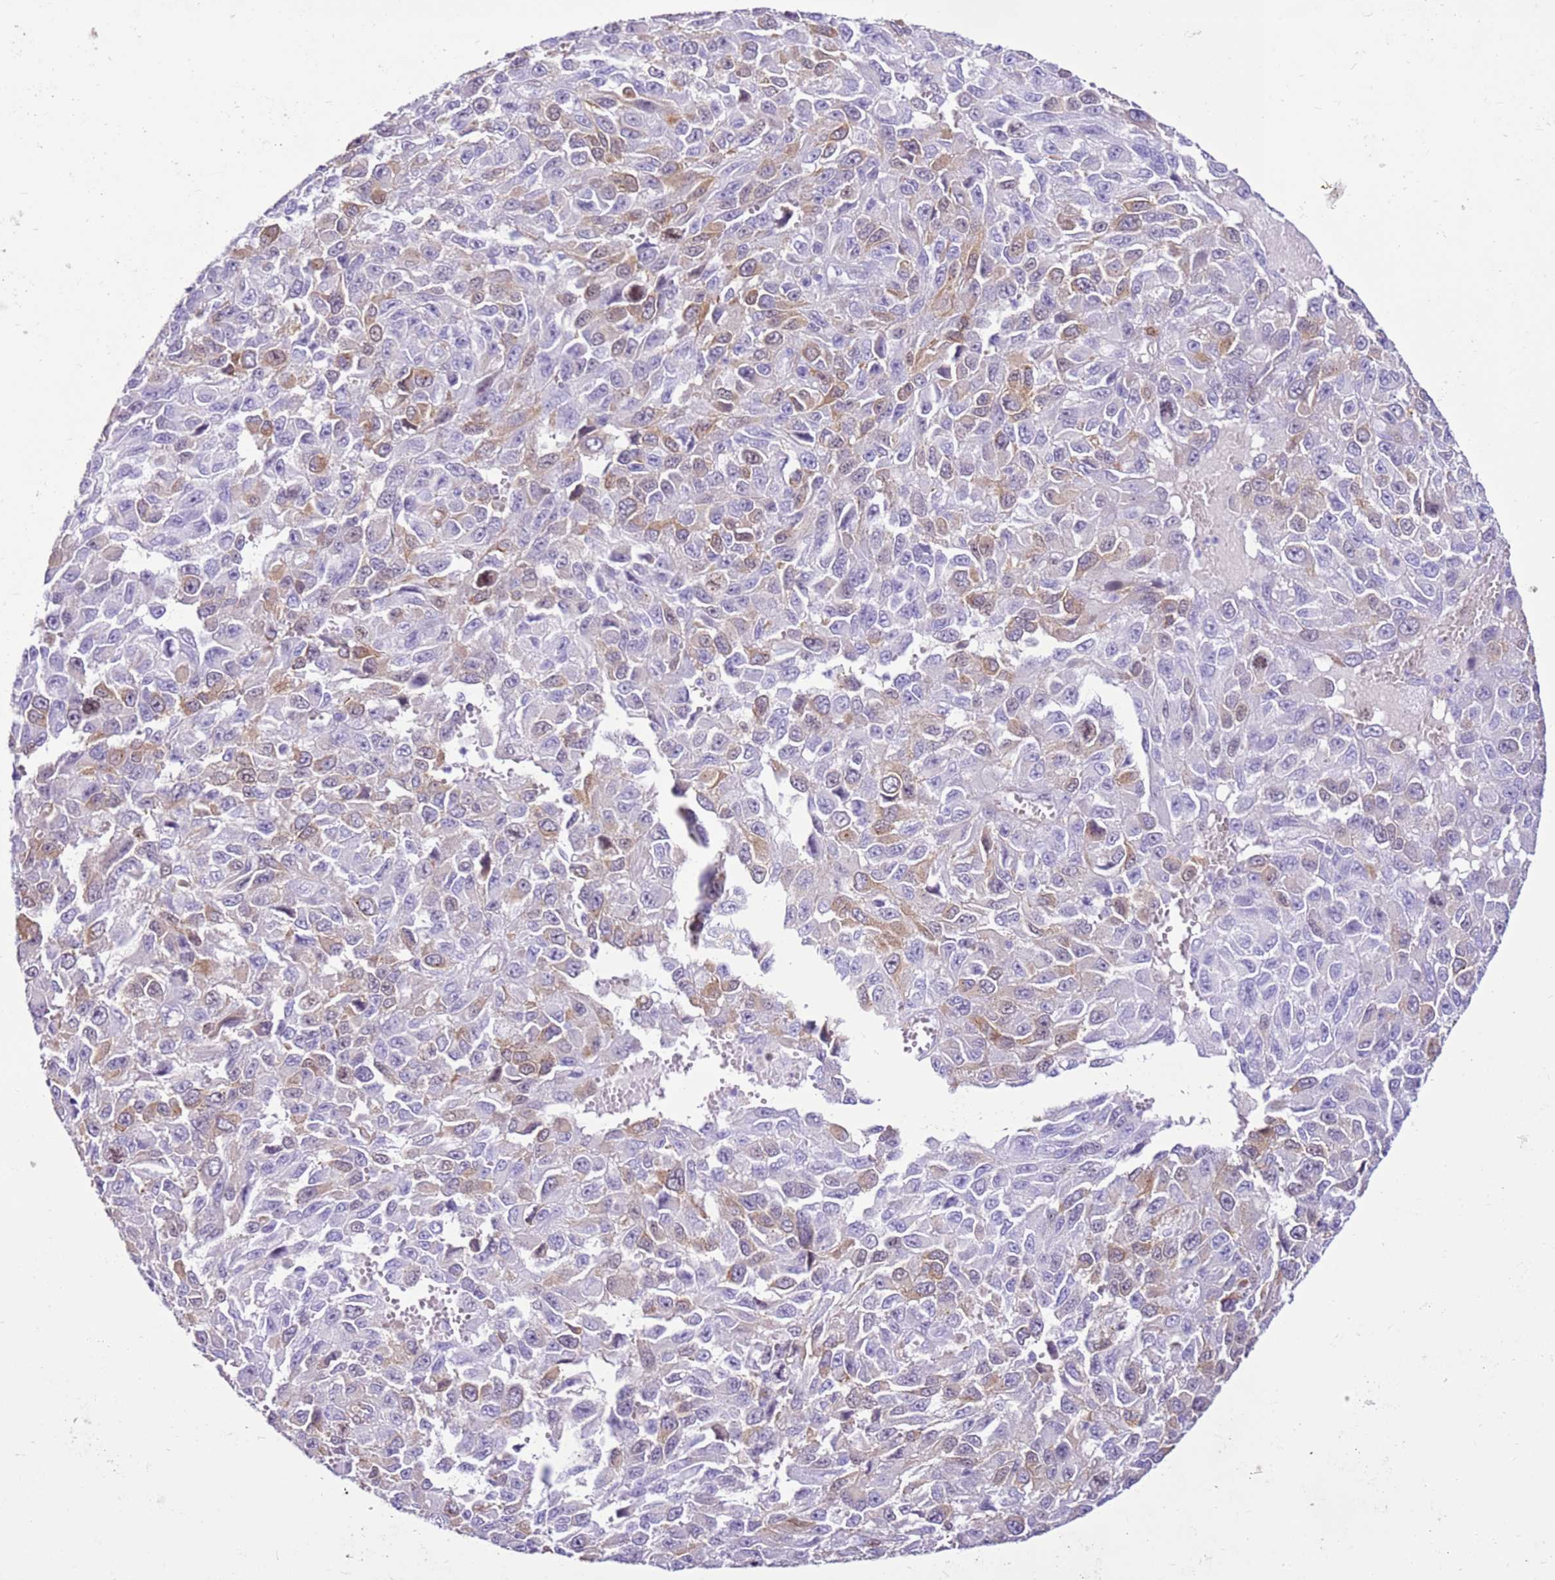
{"staining": {"intensity": "weak", "quantity": "<25%", "location": "cytoplasmic/membranous"}, "tissue": "melanoma", "cell_type": "Tumor cells", "image_type": "cancer", "snomed": [{"axis": "morphology", "description": "Normal tissue, NOS"}, {"axis": "morphology", "description": "Malignant melanoma, NOS"}, {"axis": "topography", "description": "Skin"}], "caption": "High power microscopy image of an immunohistochemistry (IHC) histopathology image of melanoma, revealing no significant positivity in tumor cells.", "gene": "SPC25", "patient": {"sex": "female", "age": 96}}